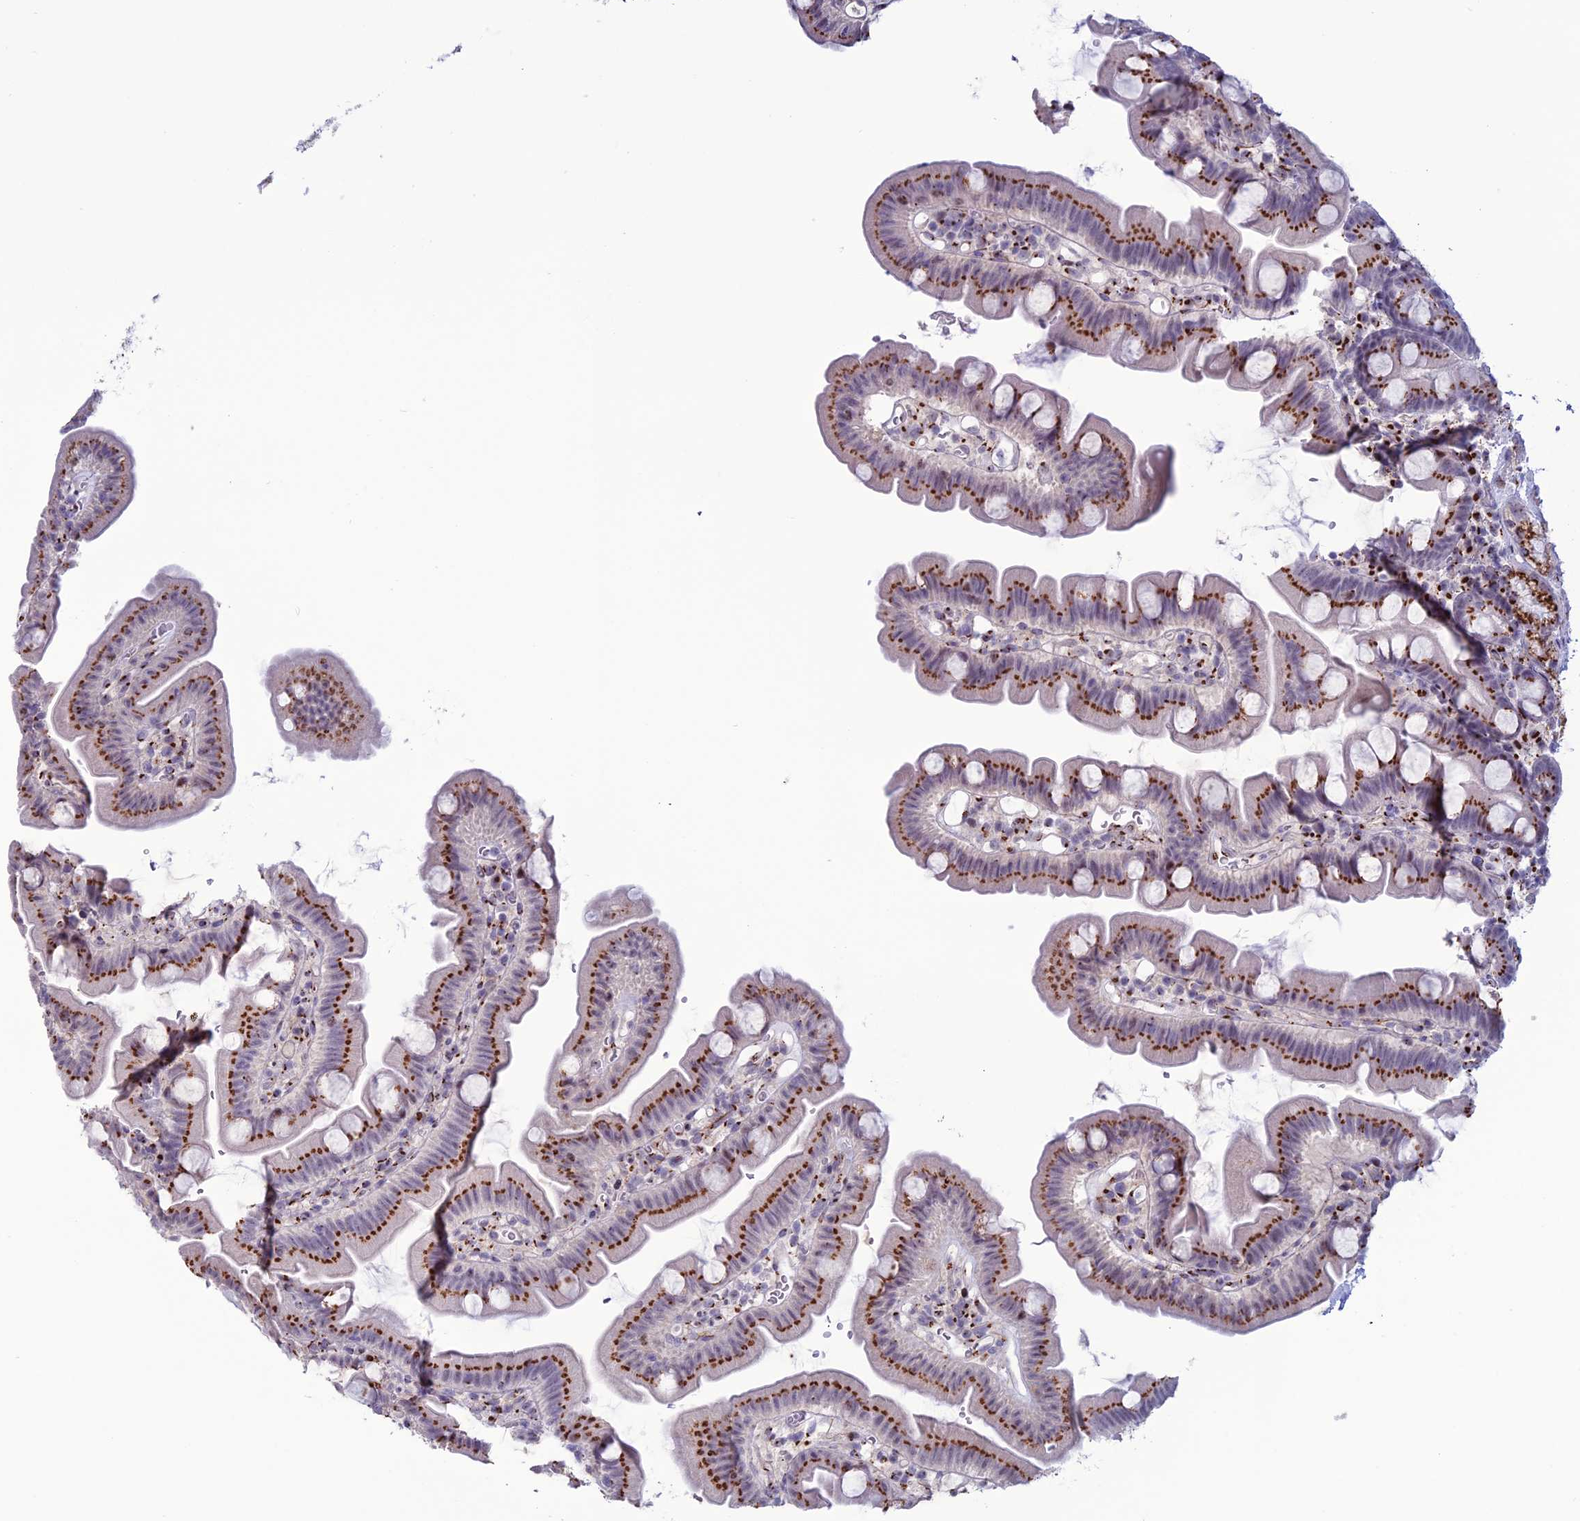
{"staining": {"intensity": "strong", "quantity": ">75%", "location": "cytoplasmic/membranous"}, "tissue": "small intestine", "cell_type": "Glandular cells", "image_type": "normal", "snomed": [{"axis": "morphology", "description": "Normal tissue, NOS"}, {"axis": "topography", "description": "Small intestine"}], "caption": "Immunohistochemical staining of benign small intestine demonstrates strong cytoplasmic/membranous protein staining in approximately >75% of glandular cells. (Brightfield microscopy of DAB IHC at high magnification).", "gene": "PLEKHA4", "patient": {"sex": "female", "age": 68}}